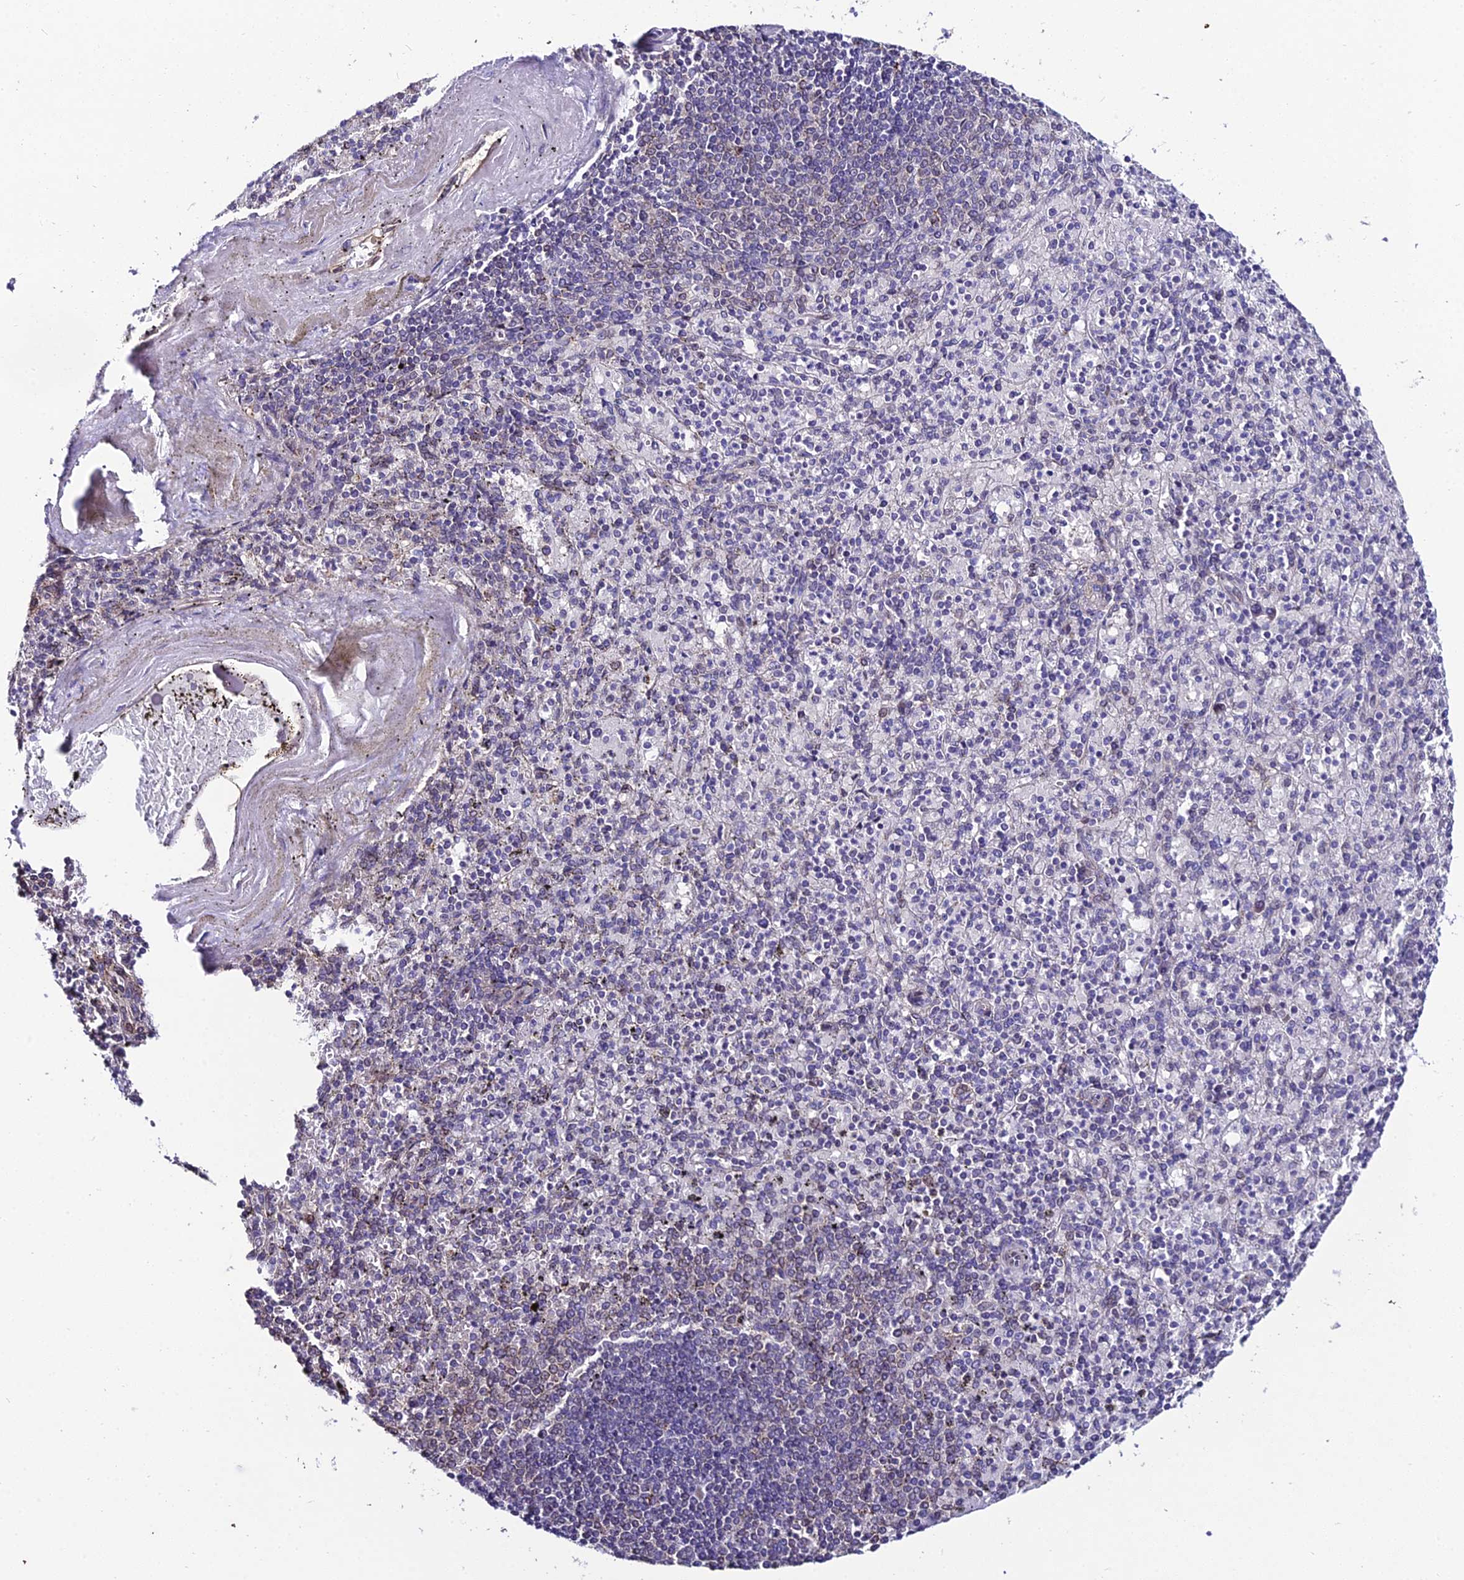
{"staining": {"intensity": "moderate", "quantity": "<25%", "location": "cytoplasmic/membranous"}, "tissue": "spleen", "cell_type": "Cells in red pulp", "image_type": "normal", "snomed": [{"axis": "morphology", "description": "Normal tissue, NOS"}, {"axis": "topography", "description": "Spleen"}], "caption": "Moderate cytoplasmic/membranous expression is identified in approximately <25% of cells in red pulp in unremarkable spleen.", "gene": "DDX19A", "patient": {"sex": "male", "age": 82}}